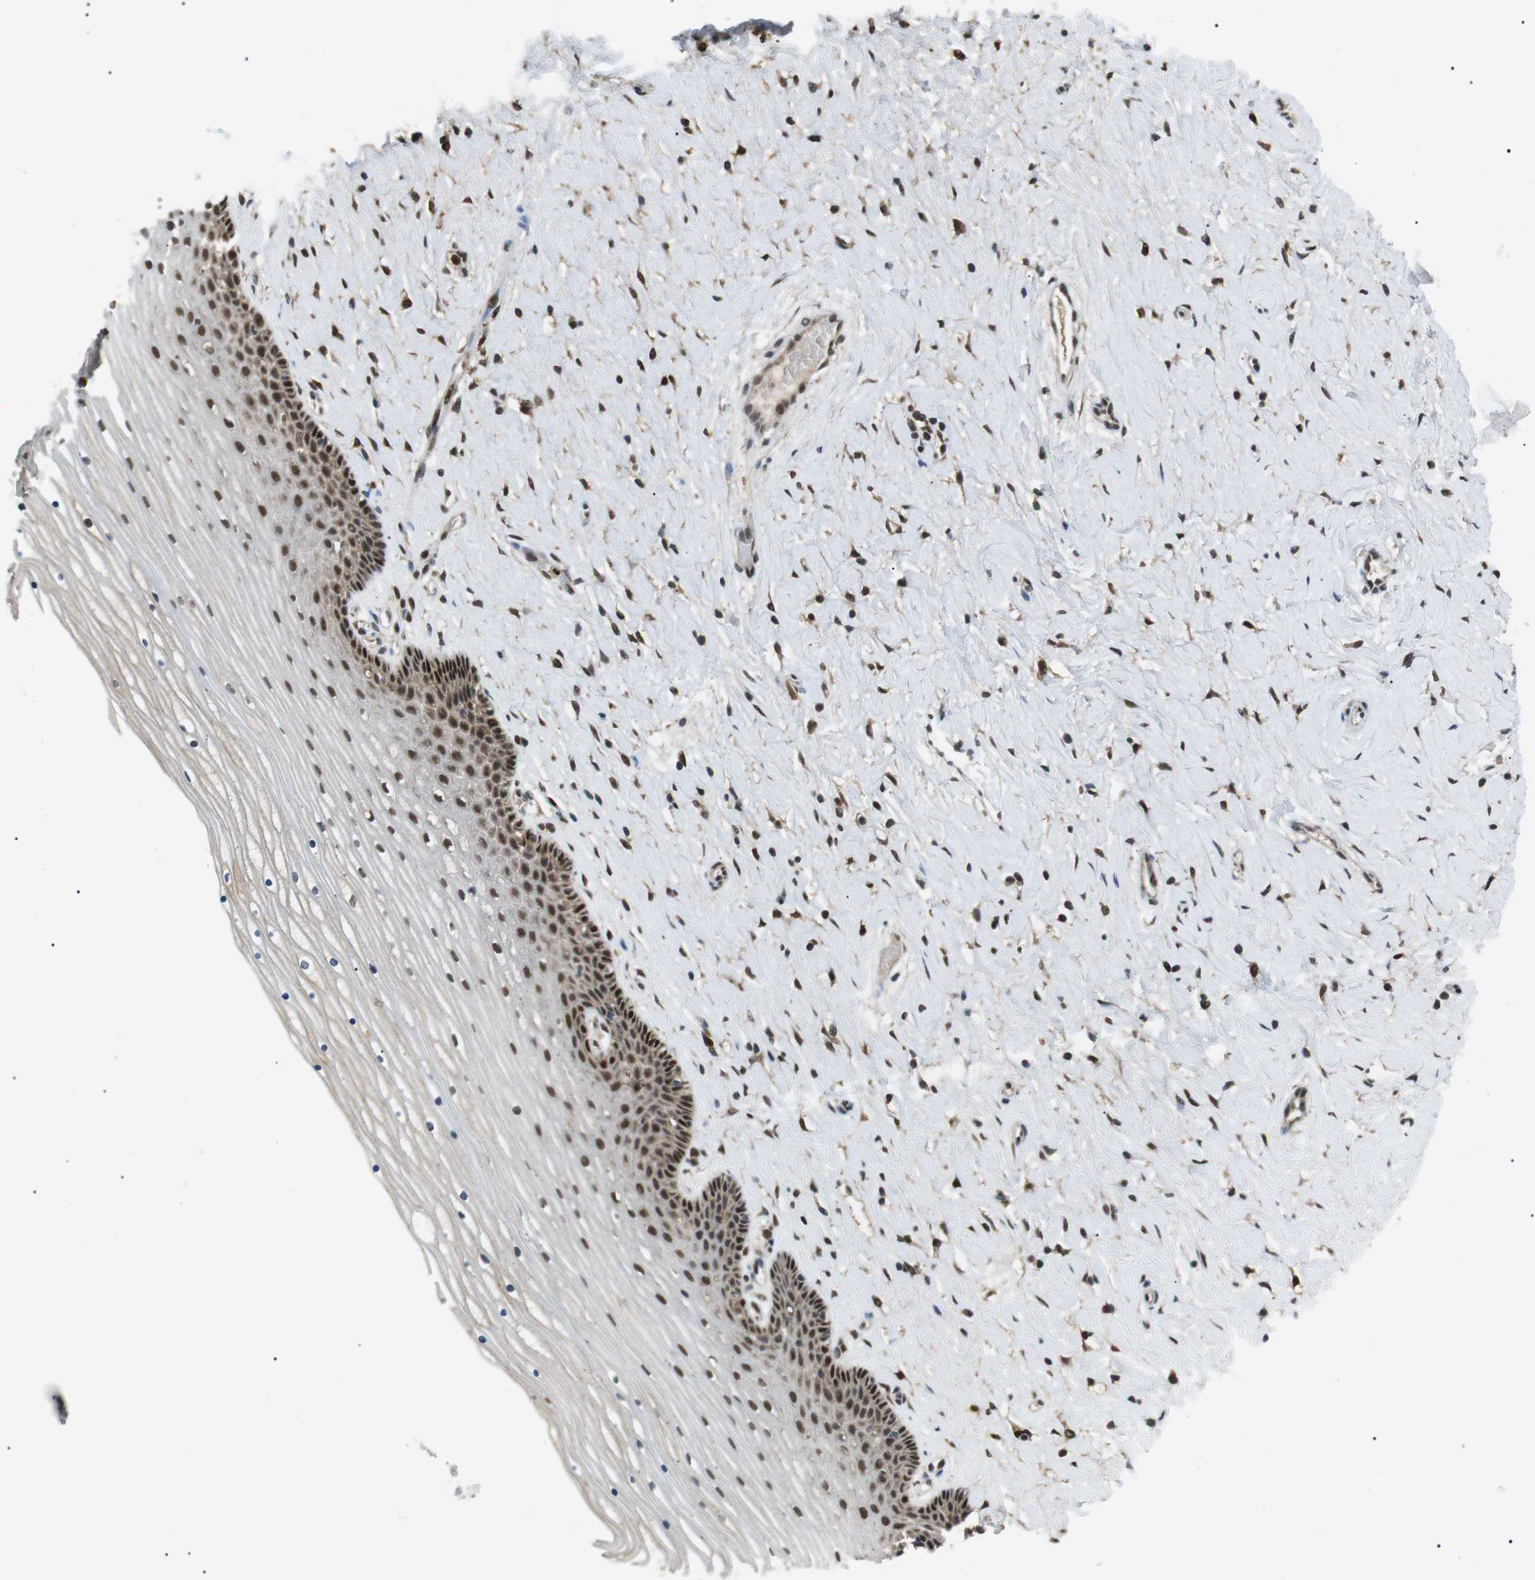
{"staining": {"intensity": "moderate", "quantity": ">75%", "location": "cytoplasmic/membranous,nuclear"}, "tissue": "cervix", "cell_type": "Glandular cells", "image_type": "normal", "snomed": [{"axis": "morphology", "description": "Normal tissue, NOS"}, {"axis": "topography", "description": "Cervix"}], "caption": "Immunohistochemical staining of normal human cervix exhibits >75% levels of moderate cytoplasmic/membranous,nuclear protein staining in approximately >75% of glandular cells. (DAB IHC with brightfield microscopy, high magnification).", "gene": "ORAI3", "patient": {"sex": "female", "age": 39}}